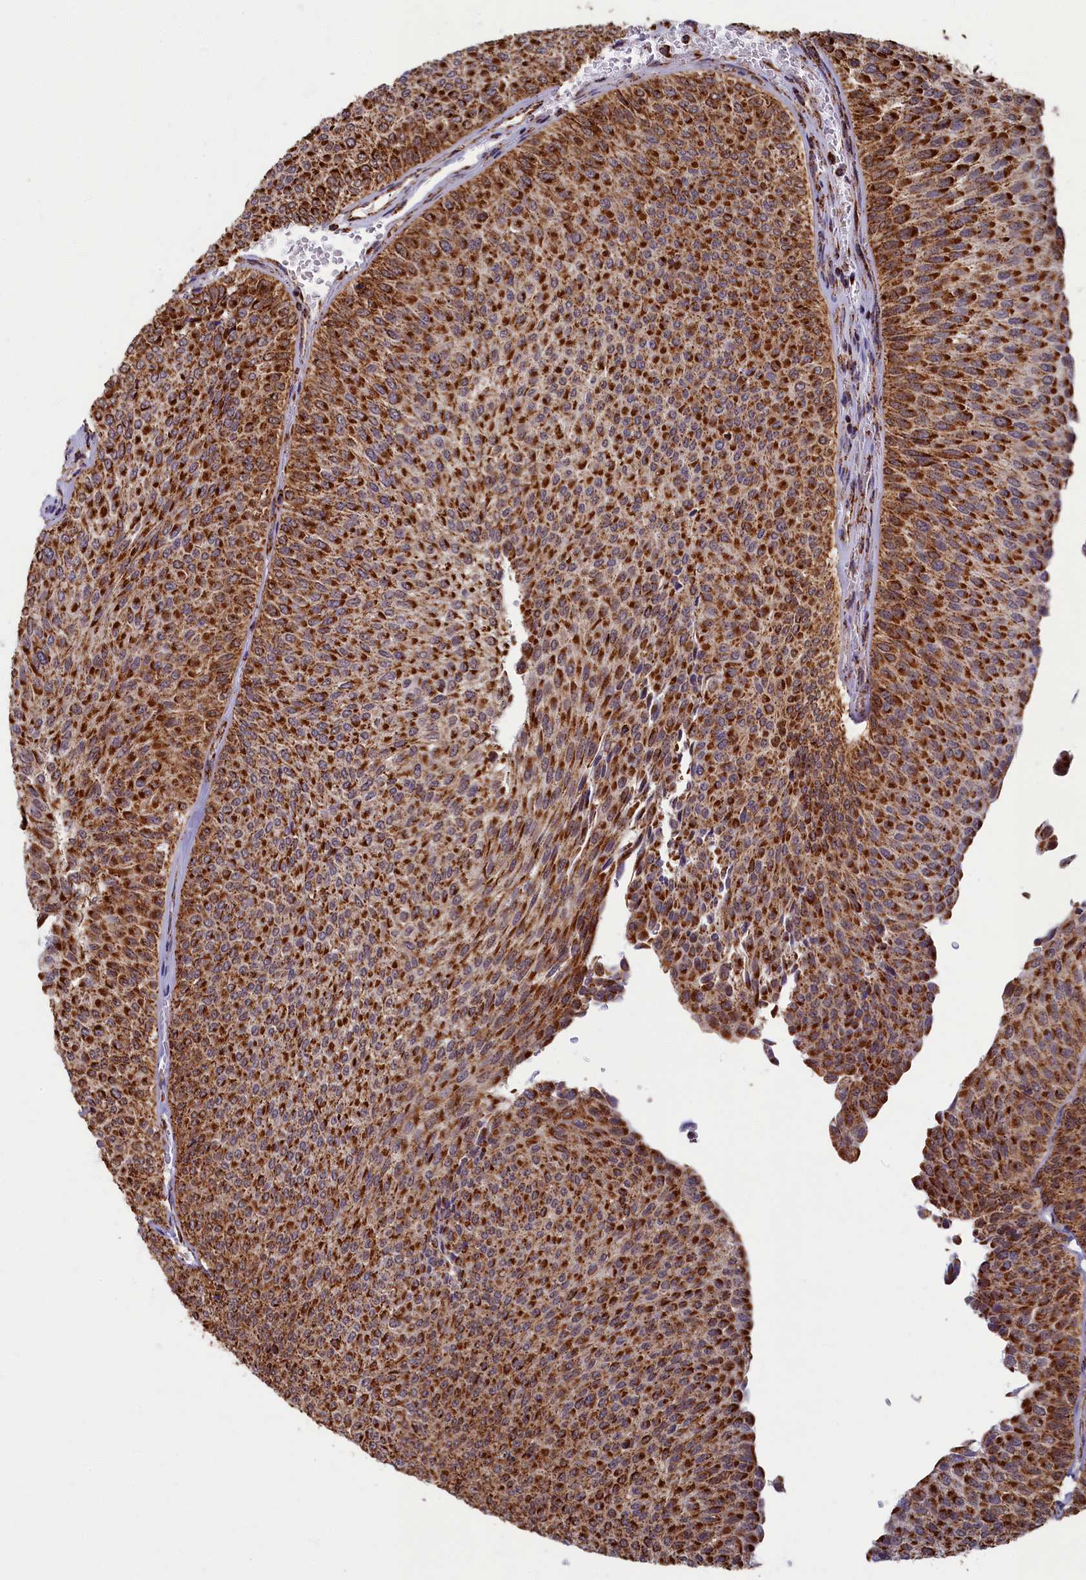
{"staining": {"intensity": "strong", "quantity": ">75%", "location": "cytoplasmic/membranous"}, "tissue": "urothelial cancer", "cell_type": "Tumor cells", "image_type": "cancer", "snomed": [{"axis": "morphology", "description": "Urothelial carcinoma, Low grade"}, {"axis": "topography", "description": "Urinary bladder"}], "caption": "The micrograph displays immunohistochemical staining of urothelial cancer. There is strong cytoplasmic/membranous staining is appreciated in approximately >75% of tumor cells.", "gene": "SPR", "patient": {"sex": "male", "age": 78}}